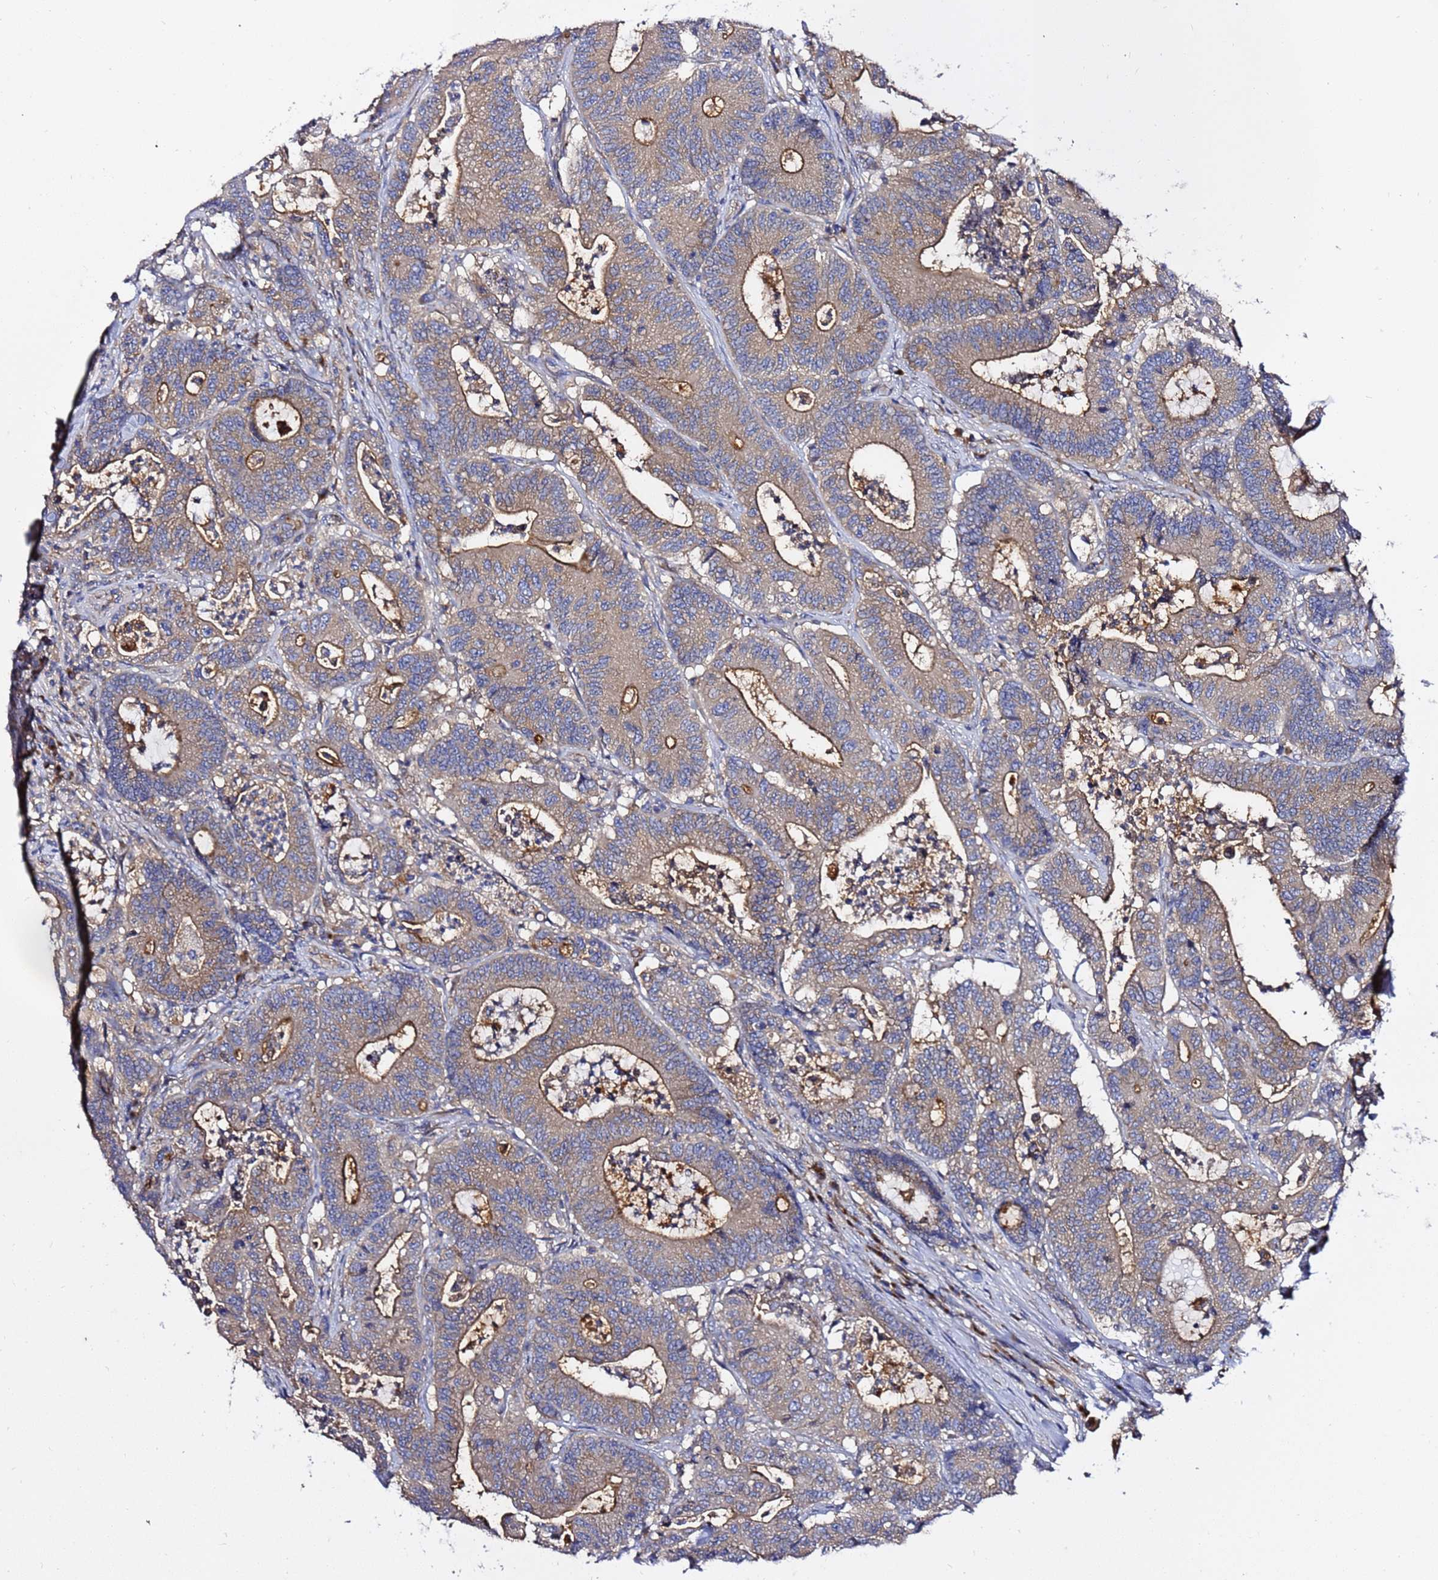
{"staining": {"intensity": "moderate", "quantity": "25%-75%", "location": "cytoplasmic/membranous"}, "tissue": "colorectal cancer", "cell_type": "Tumor cells", "image_type": "cancer", "snomed": [{"axis": "morphology", "description": "Adenocarcinoma, NOS"}, {"axis": "topography", "description": "Colon"}], "caption": "DAB immunohistochemical staining of human adenocarcinoma (colorectal) displays moderate cytoplasmic/membranous protein positivity in about 25%-75% of tumor cells. (DAB = brown stain, brightfield microscopy at high magnification).", "gene": "ANAPC1", "patient": {"sex": "female", "age": 84}}